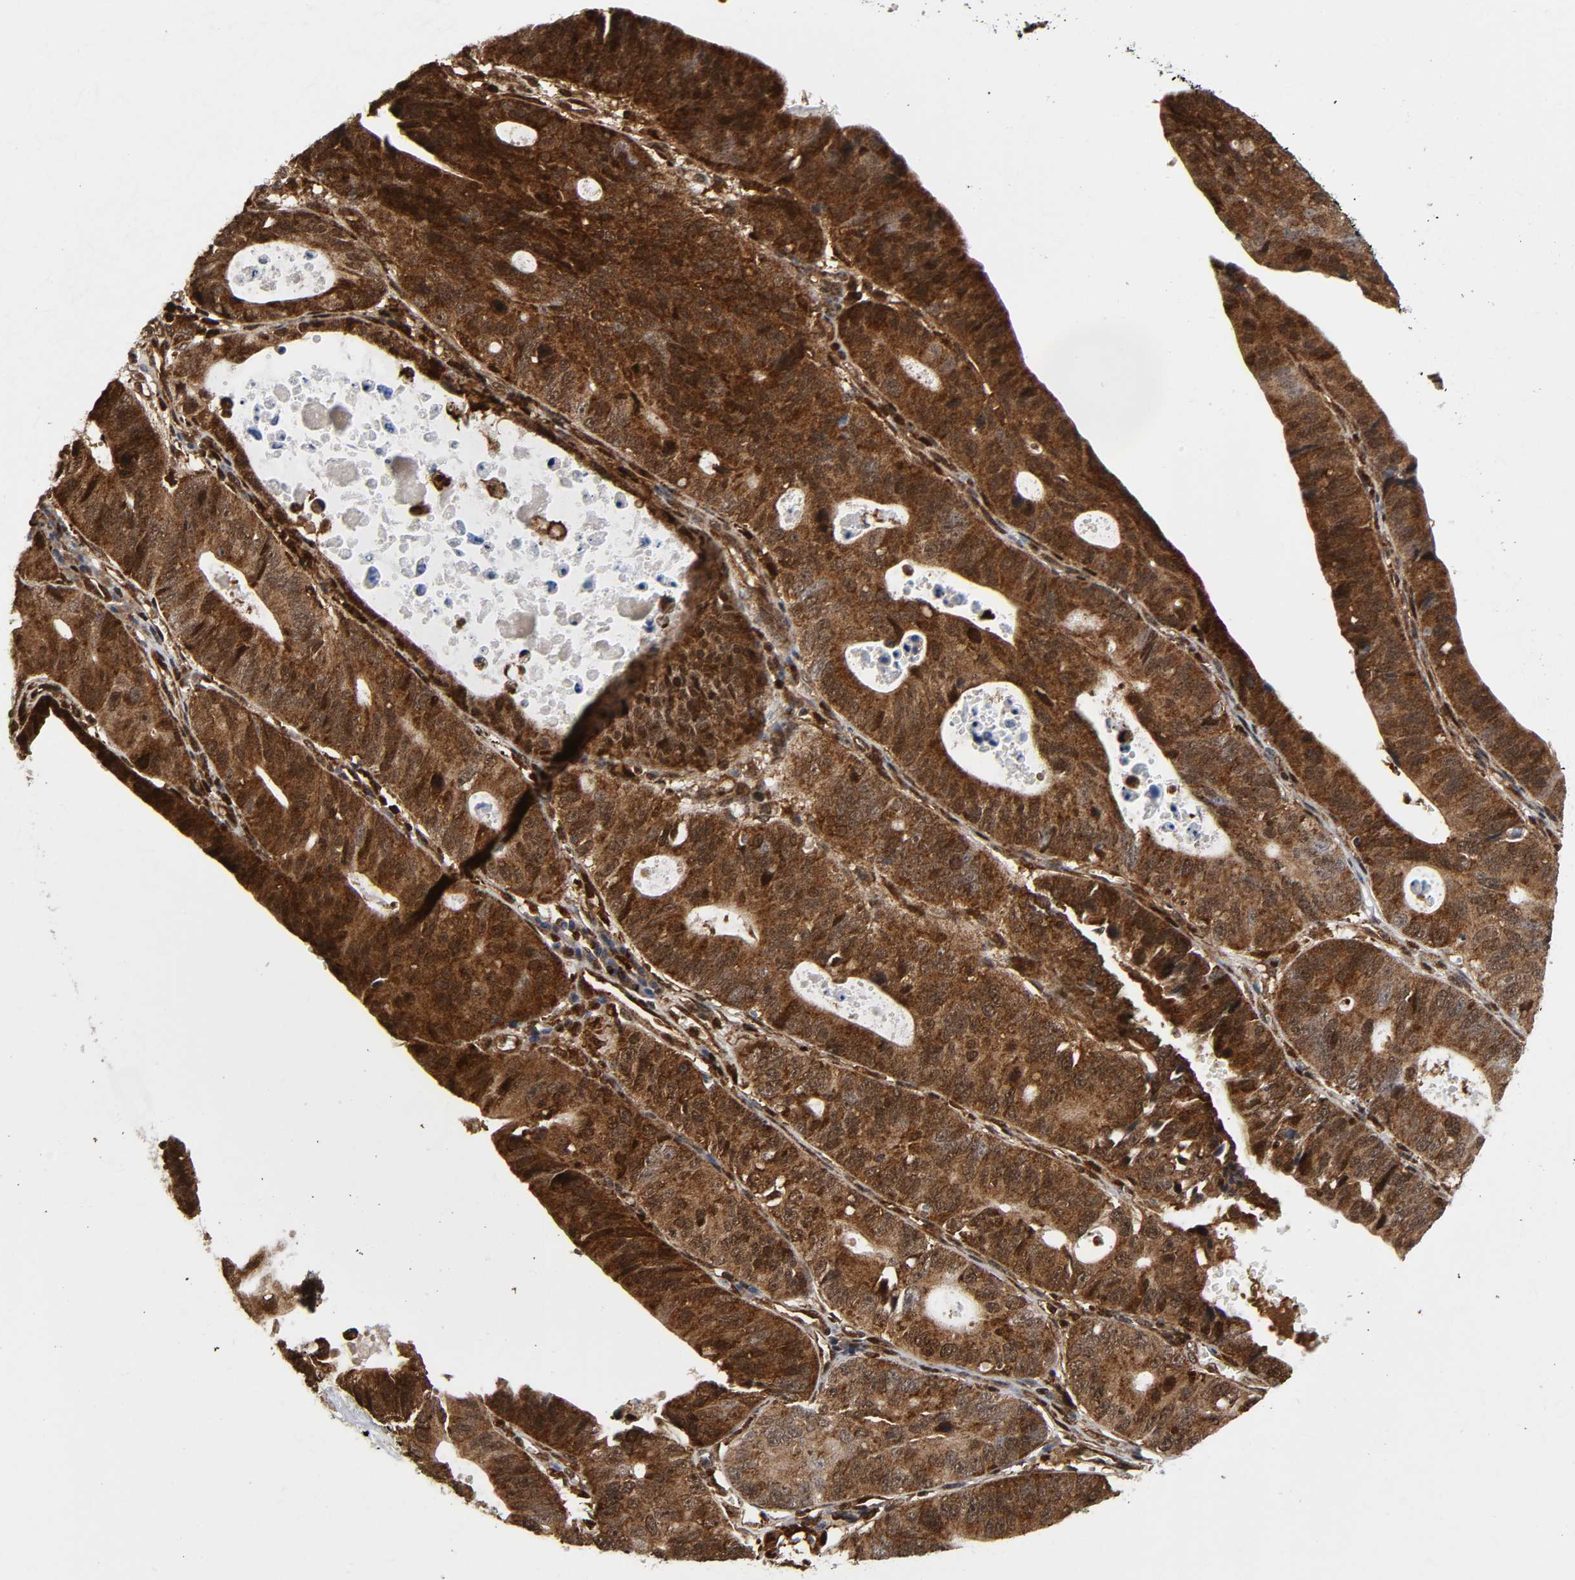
{"staining": {"intensity": "strong", "quantity": ">75%", "location": "cytoplasmic/membranous"}, "tissue": "stomach cancer", "cell_type": "Tumor cells", "image_type": "cancer", "snomed": [{"axis": "morphology", "description": "Adenocarcinoma, NOS"}, {"axis": "topography", "description": "Stomach"}], "caption": "Stomach adenocarcinoma was stained to show a protein in brown. There is high levels of strong cytoplasmic/membranous expression in approximately >75% of tumor cells. (DAB (3,3'-diaminobenzidine) IHC with brightfield microscopy, high magnification).", "gene": "MAPK1", "patient": {"sex": "male", "age": 59}}